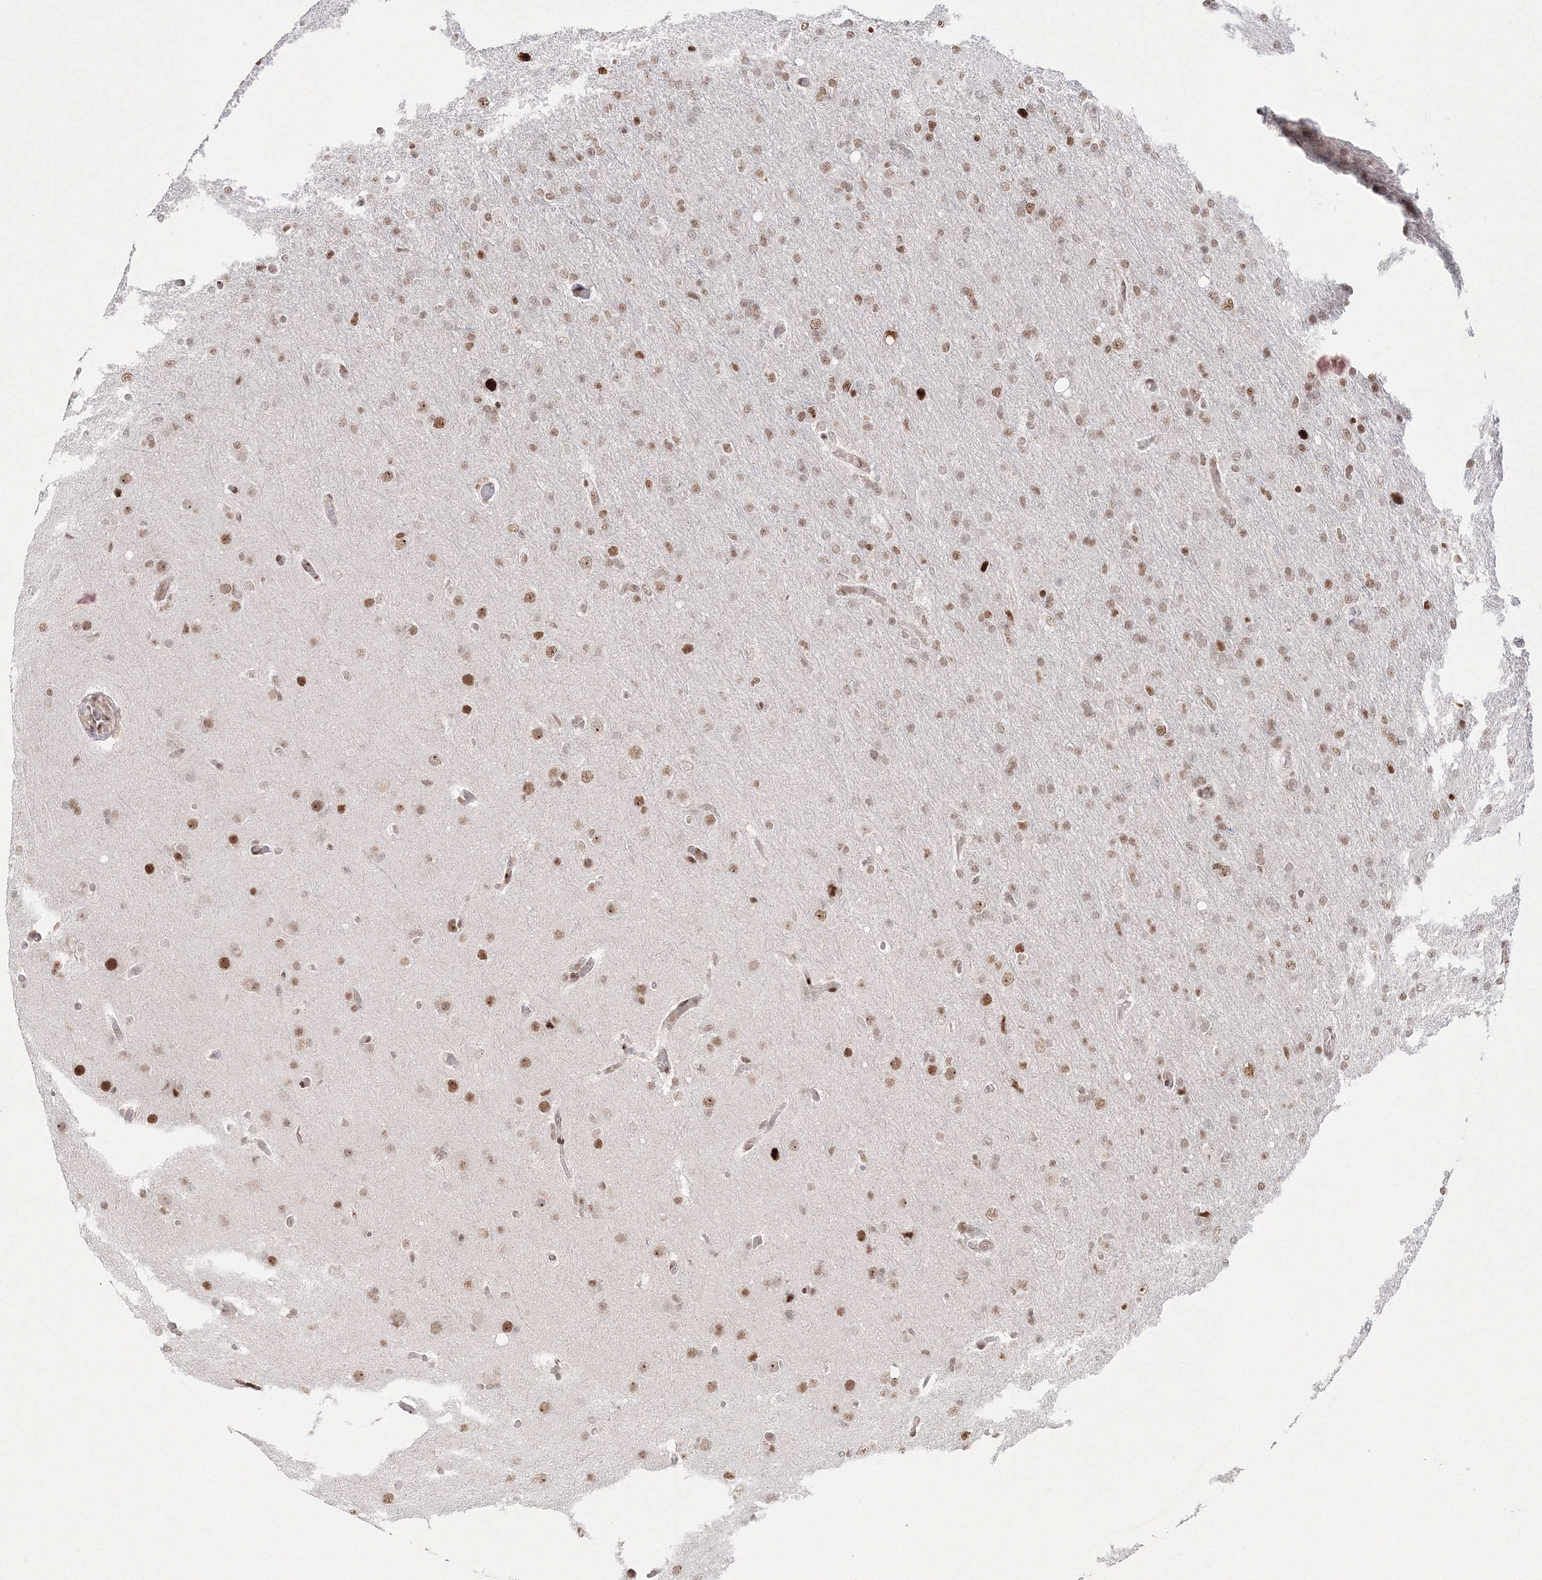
{"staining": {"intensity": "moderate", "quantity": ">75%", "location": "nuclear"}, "tissue": "glioma", "cell_type": "Tumor cells", "image_type": "cancer", "snomed": [{"axis": "morphology", "description": "Glioma, malignant, High grade"}, {"axis": "topography", "description": "Cerebral cortex"}], "caption": "Protein positivity by immunohistochemistry demonstrates moderate nuclear positivity in about >75% of tumor cells in glioma.", "gene": "LIG1", "patient": {"sex": "female", "age": 36}}